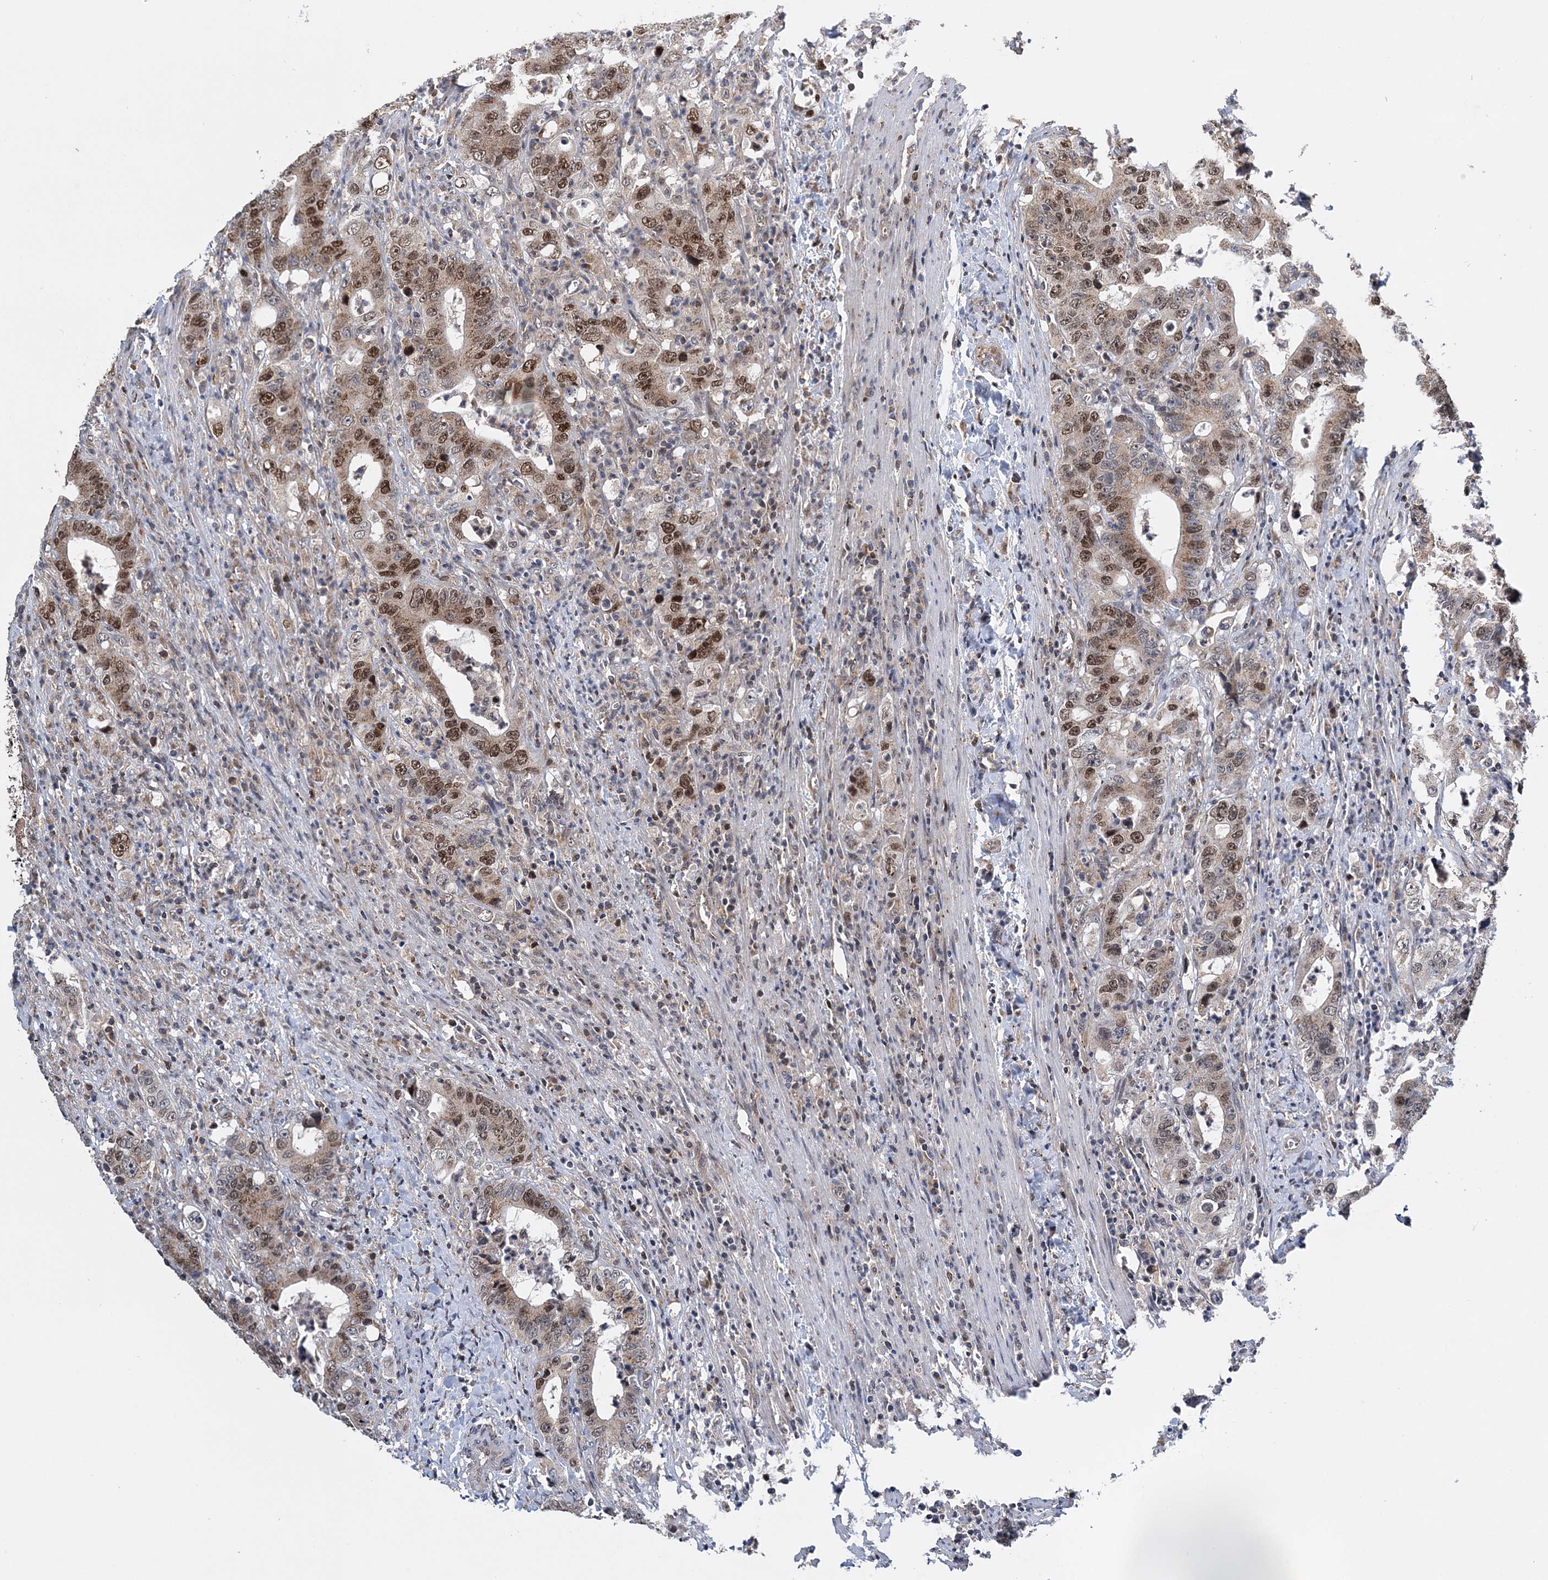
{"staining": {"intensity": "moderate", "quantity": ">75%", "location": "cytoplasmic/membranous,nuclear"}, "tissue": "colorectal cancer", "cell_type": "Tumor cells", "image_type": "cancer", "snomed": [{"axis": "morphology", "description": "Adenocarcinoma, NOS"}, {"axis": "topography", "description": "Colon"}], "caption": "Adenocarcinoma (colorectal) was stained to show a protein in brown. There is medium levels of moderate cytoplasmic/membranous and nuclear expression in approximately >75% of tumor cells.", "gene": "KIF4A", "patient": {"sex": "female", "age": 75}}